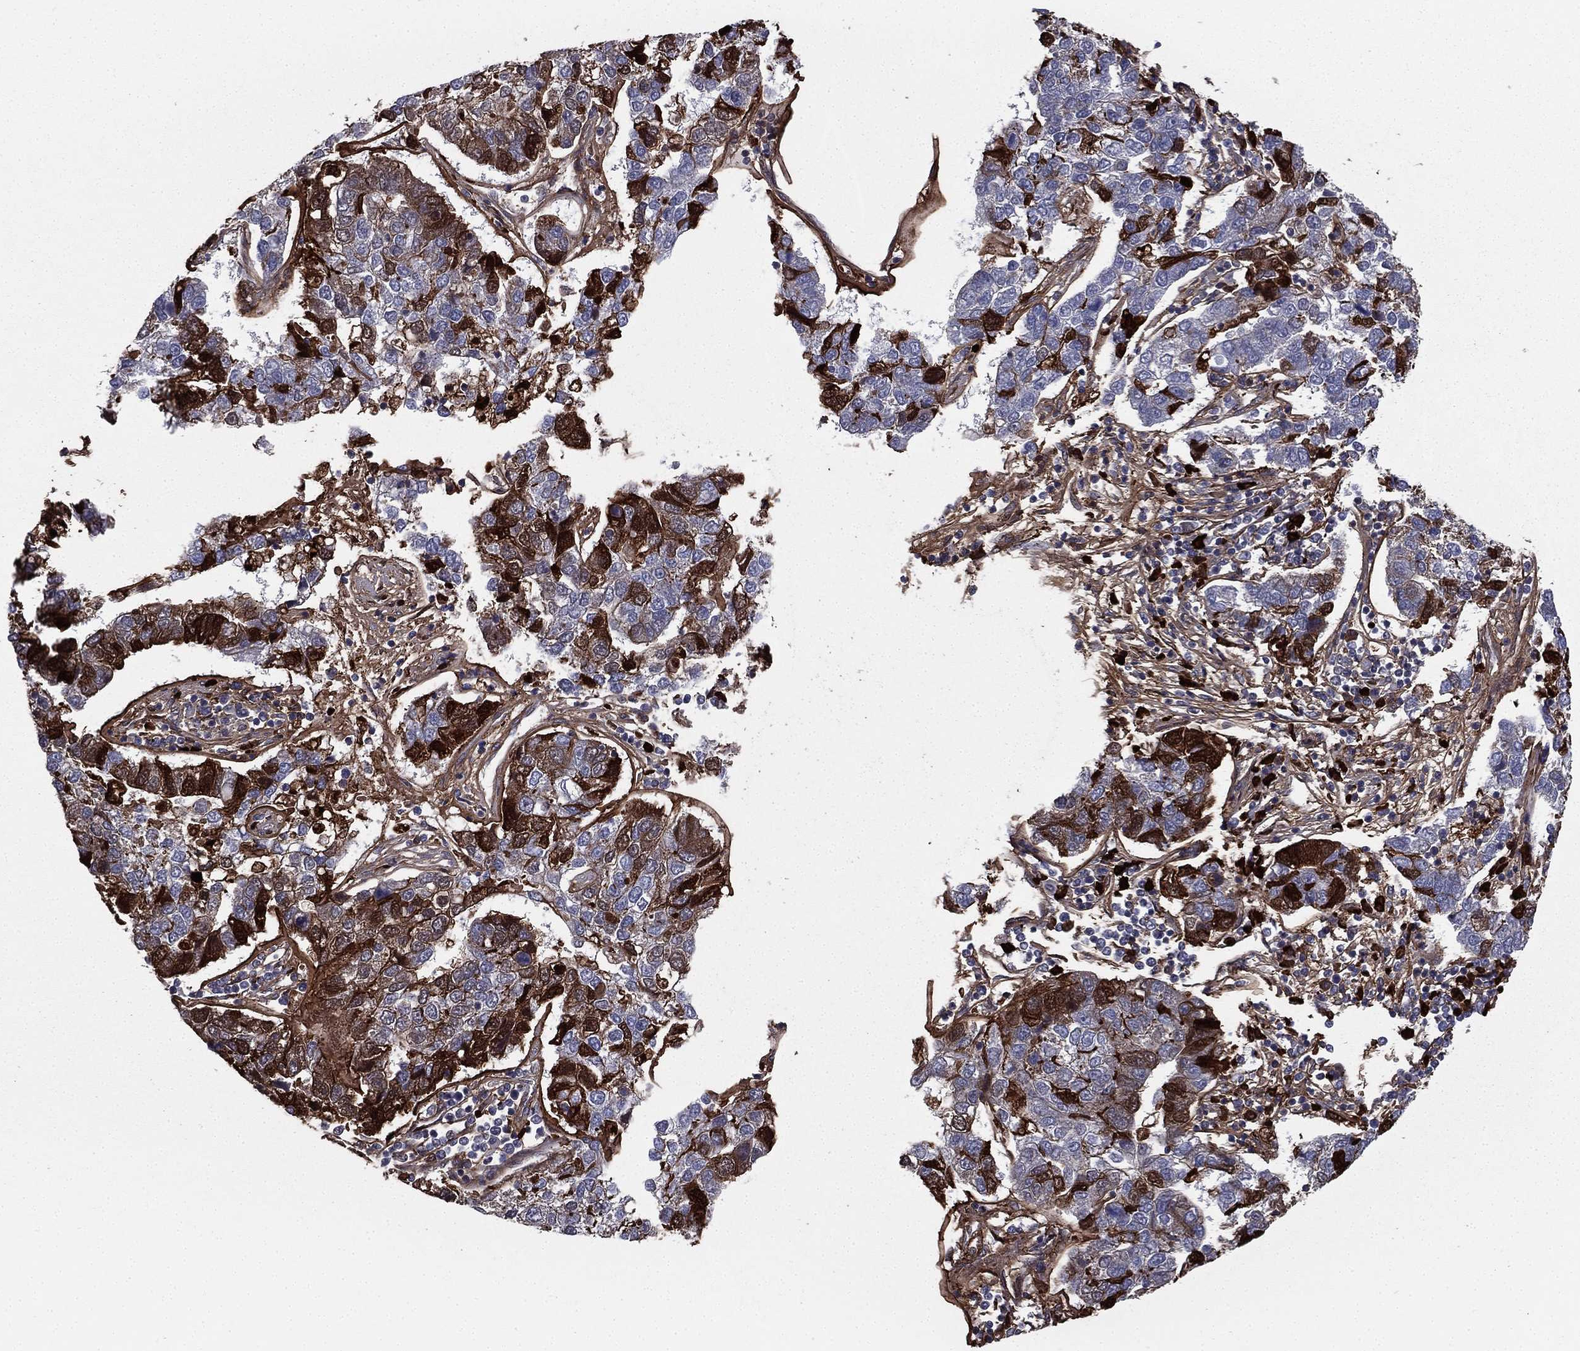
{"staining": {"intensity": "strong", "quantity": "25%-75%", "location": "cytoplasmic/membranous"}, "tissue": "pancreatic cancer", "cell_type": "Tumor cells", "image_type": "cancer", "snomed": [{"axis": "morphology", "description": "Adenocarcinoma, NOS"}, {"axis": "topography", "description": "Pancreas"}], "caption": "About 25%-75% of tumor cells in pancreatic cancer exhibit strong cytoplasmic/membranous protein staining as visualized by brown immunohistochemical staining.", "gene": "RARB", "patient": {"sex": "female", "age": 61}}